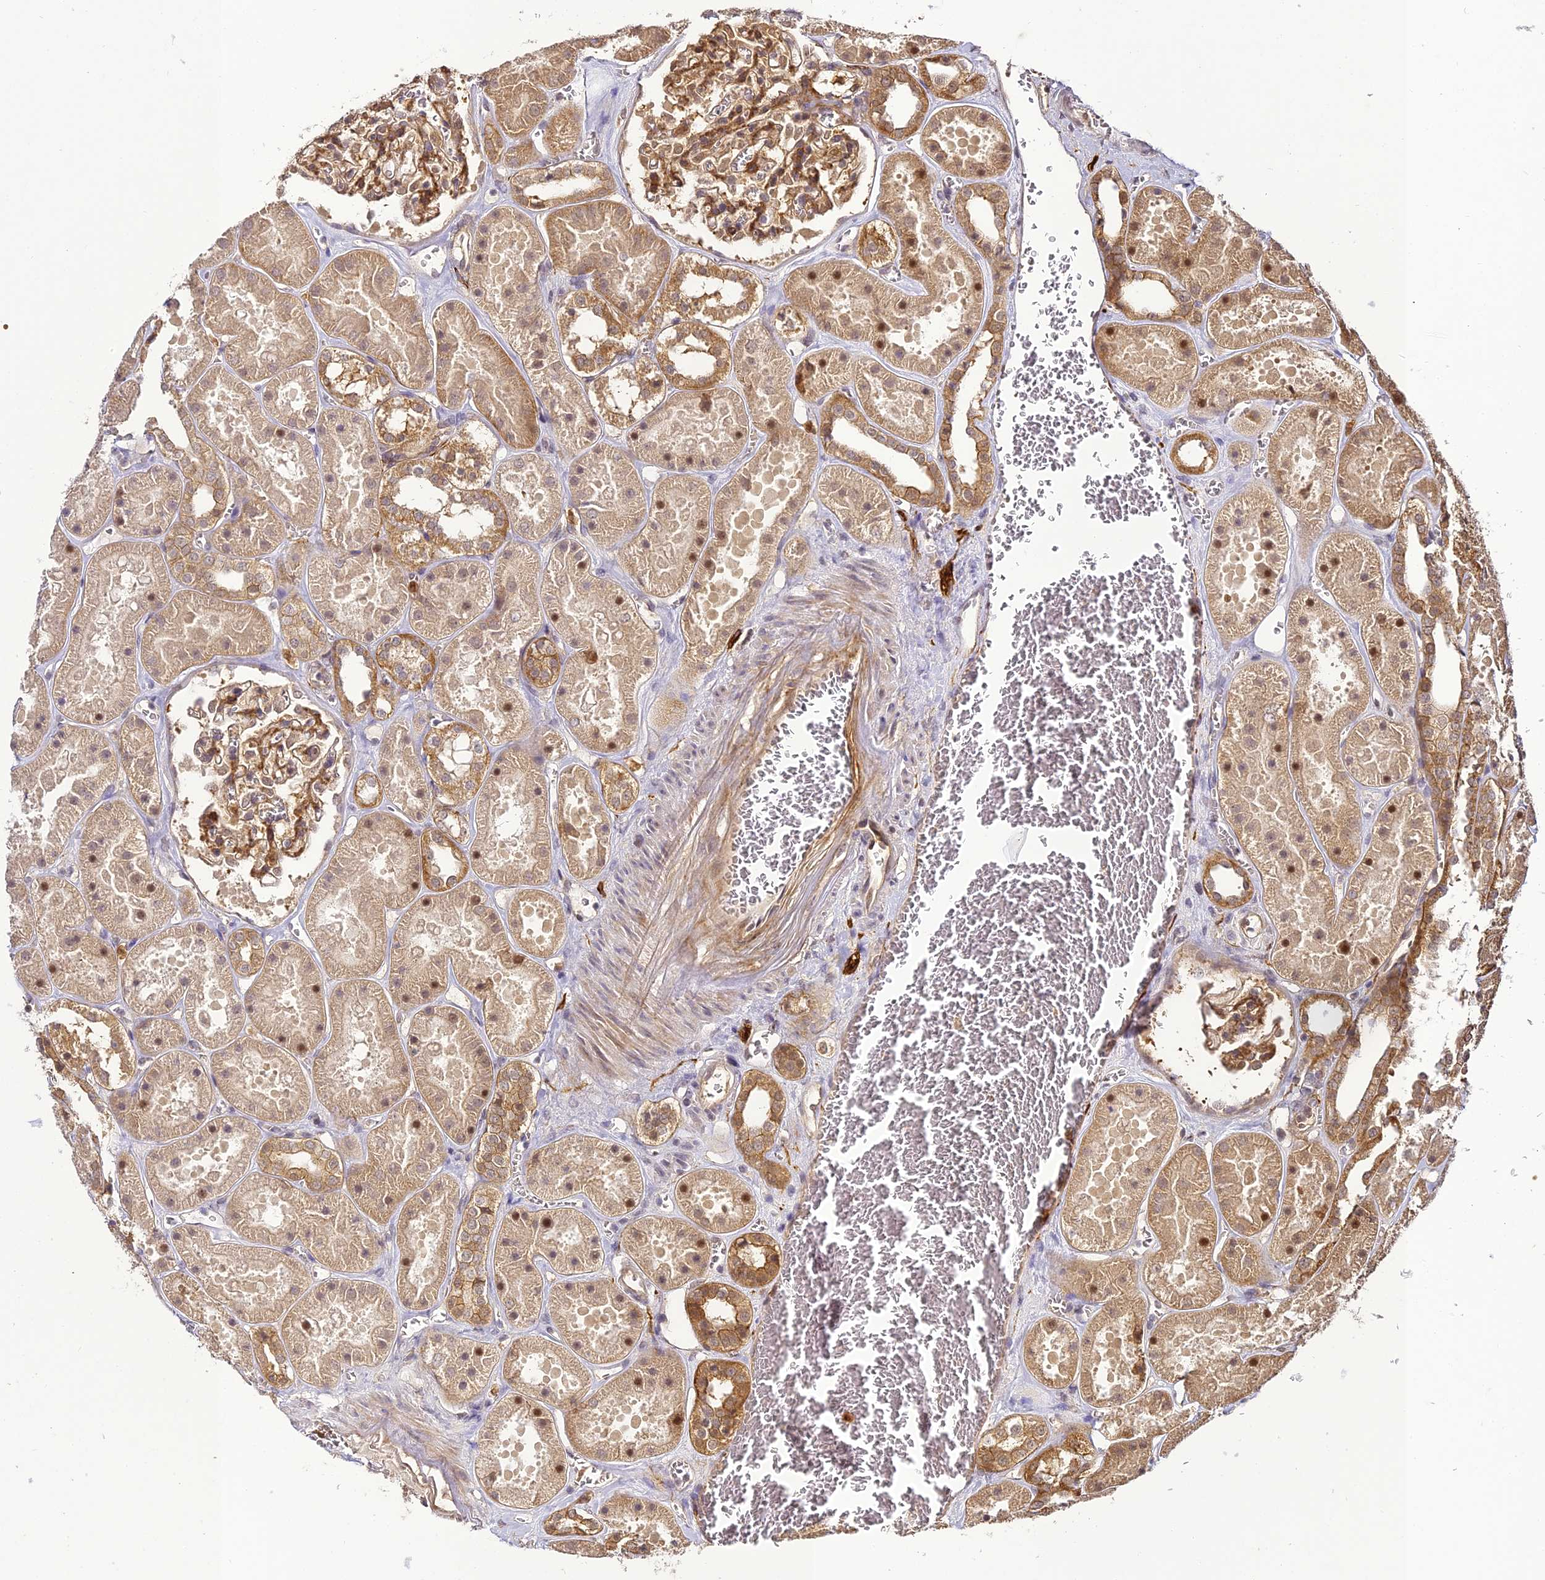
{"staining": {"intensity": "moderate", "quantity": ">75%", "location": "cytoplasmic/membranous"}, "tissue": "kidney", "cell_type": "Cells in glomeruli", "image_type": "normal", "snomed": [{"axis": "morphology", "description": "Normal tissue, NOS"}, {"axis": "topography", "description": "Kidney"}], "caption": "Protein expression analysis of unremarkable human kidney reveals moderate cytoplasmic/membranous expression in approximately >75% of cells in glomeruli. Immunohistochemistry (ihc) stains the protein of interest in brown and the nuclei are stained blue.", "gene": "BCDIN3D", "patient": {"sex": "female", "age": 41}}